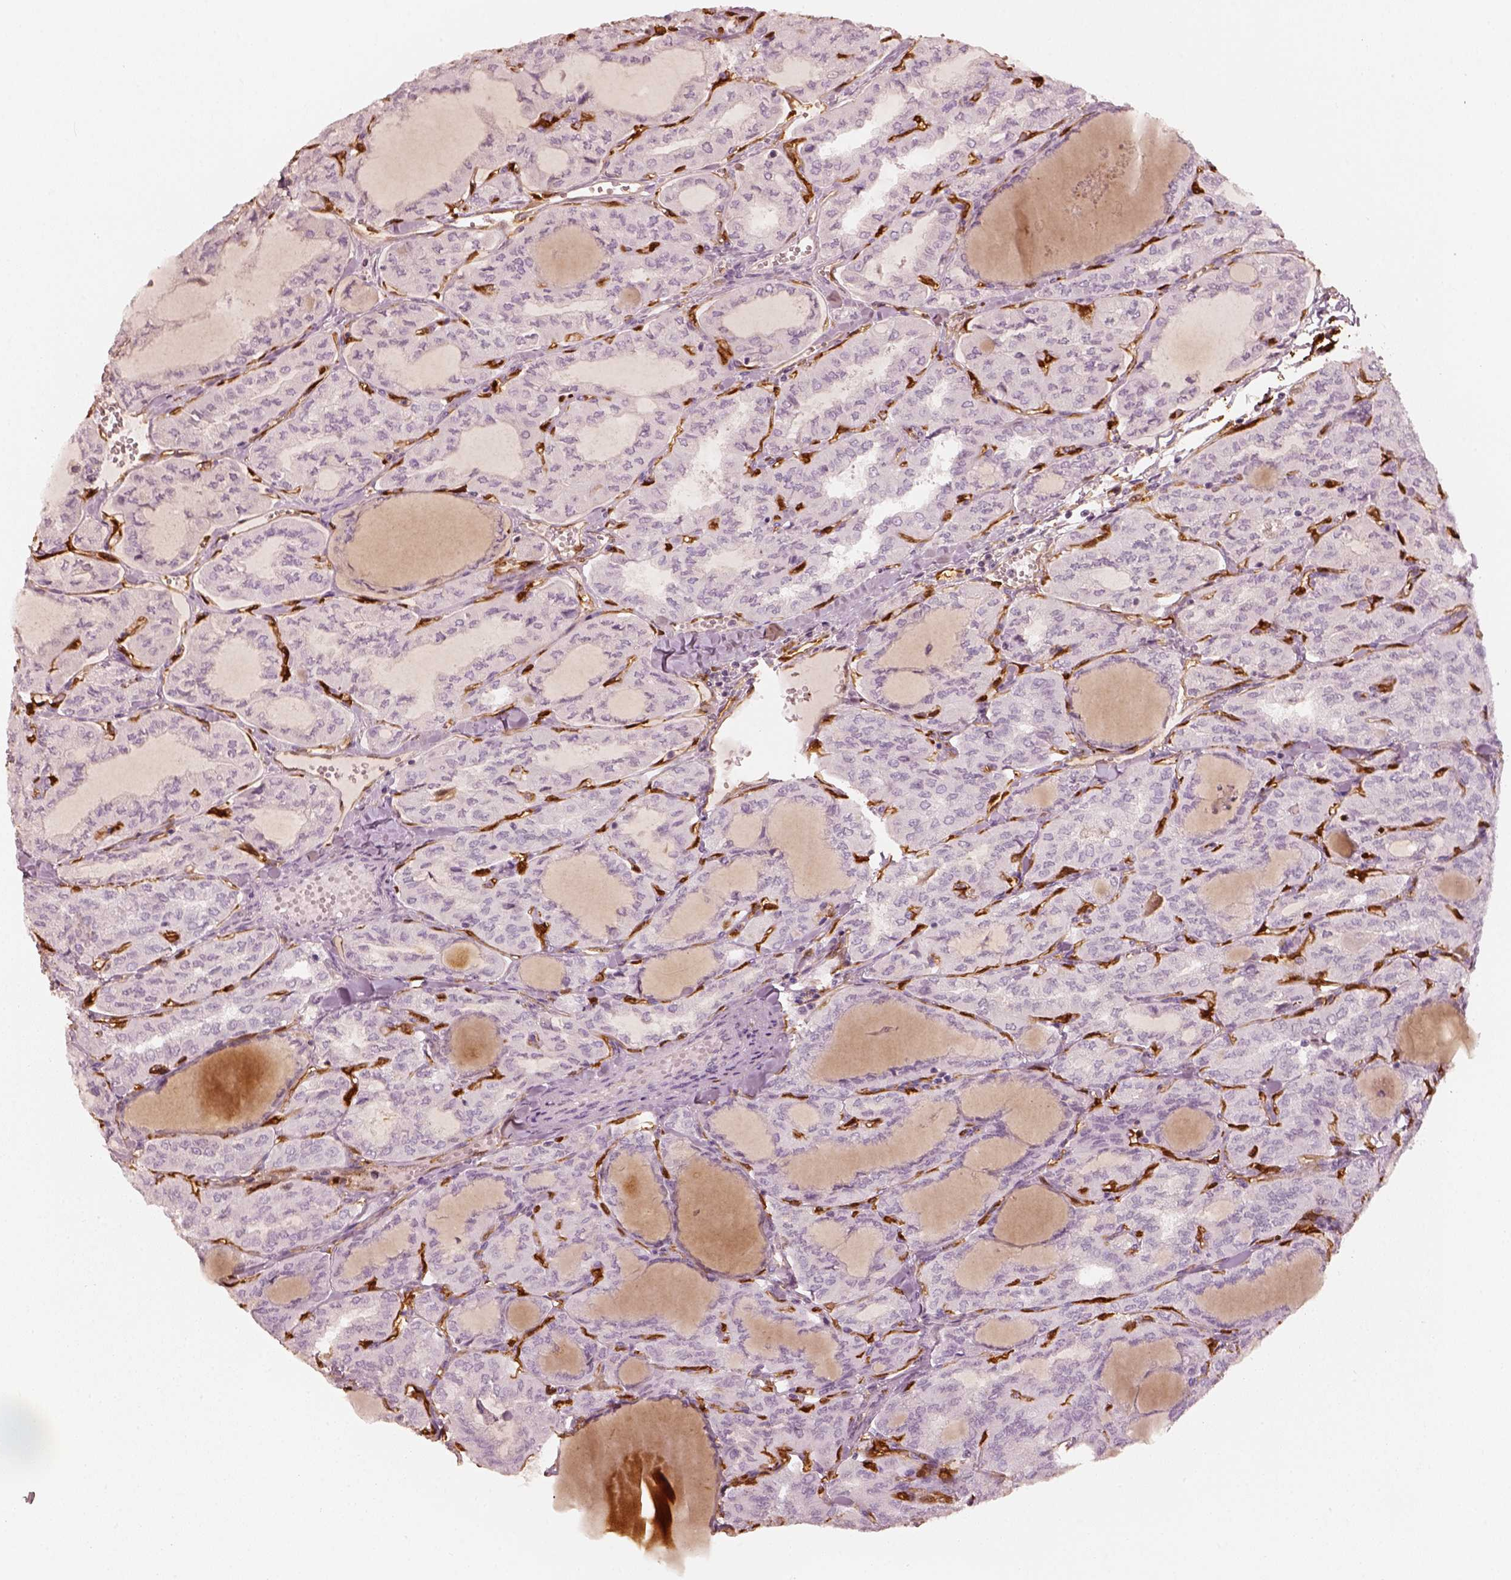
{"staining": {"intensity": "negative", "quantity": "none", "location": "none"}, "tissue": "thyroid cancer", "cell_type": "Tumor cells", "image_type": "cancer", "snomed": [{"axis": "morphology", "description": "Papillary adenocarcinoma, NOS"}, {"axis": "topography", "description": "Thyroid gland"}], "caption": "The photomicrograph shows no significant expression in tumor cells of thyroid papillary adenocarcinoma.", "gene": "FSCN1", "patient": {"sex": "male", "age": 20}}